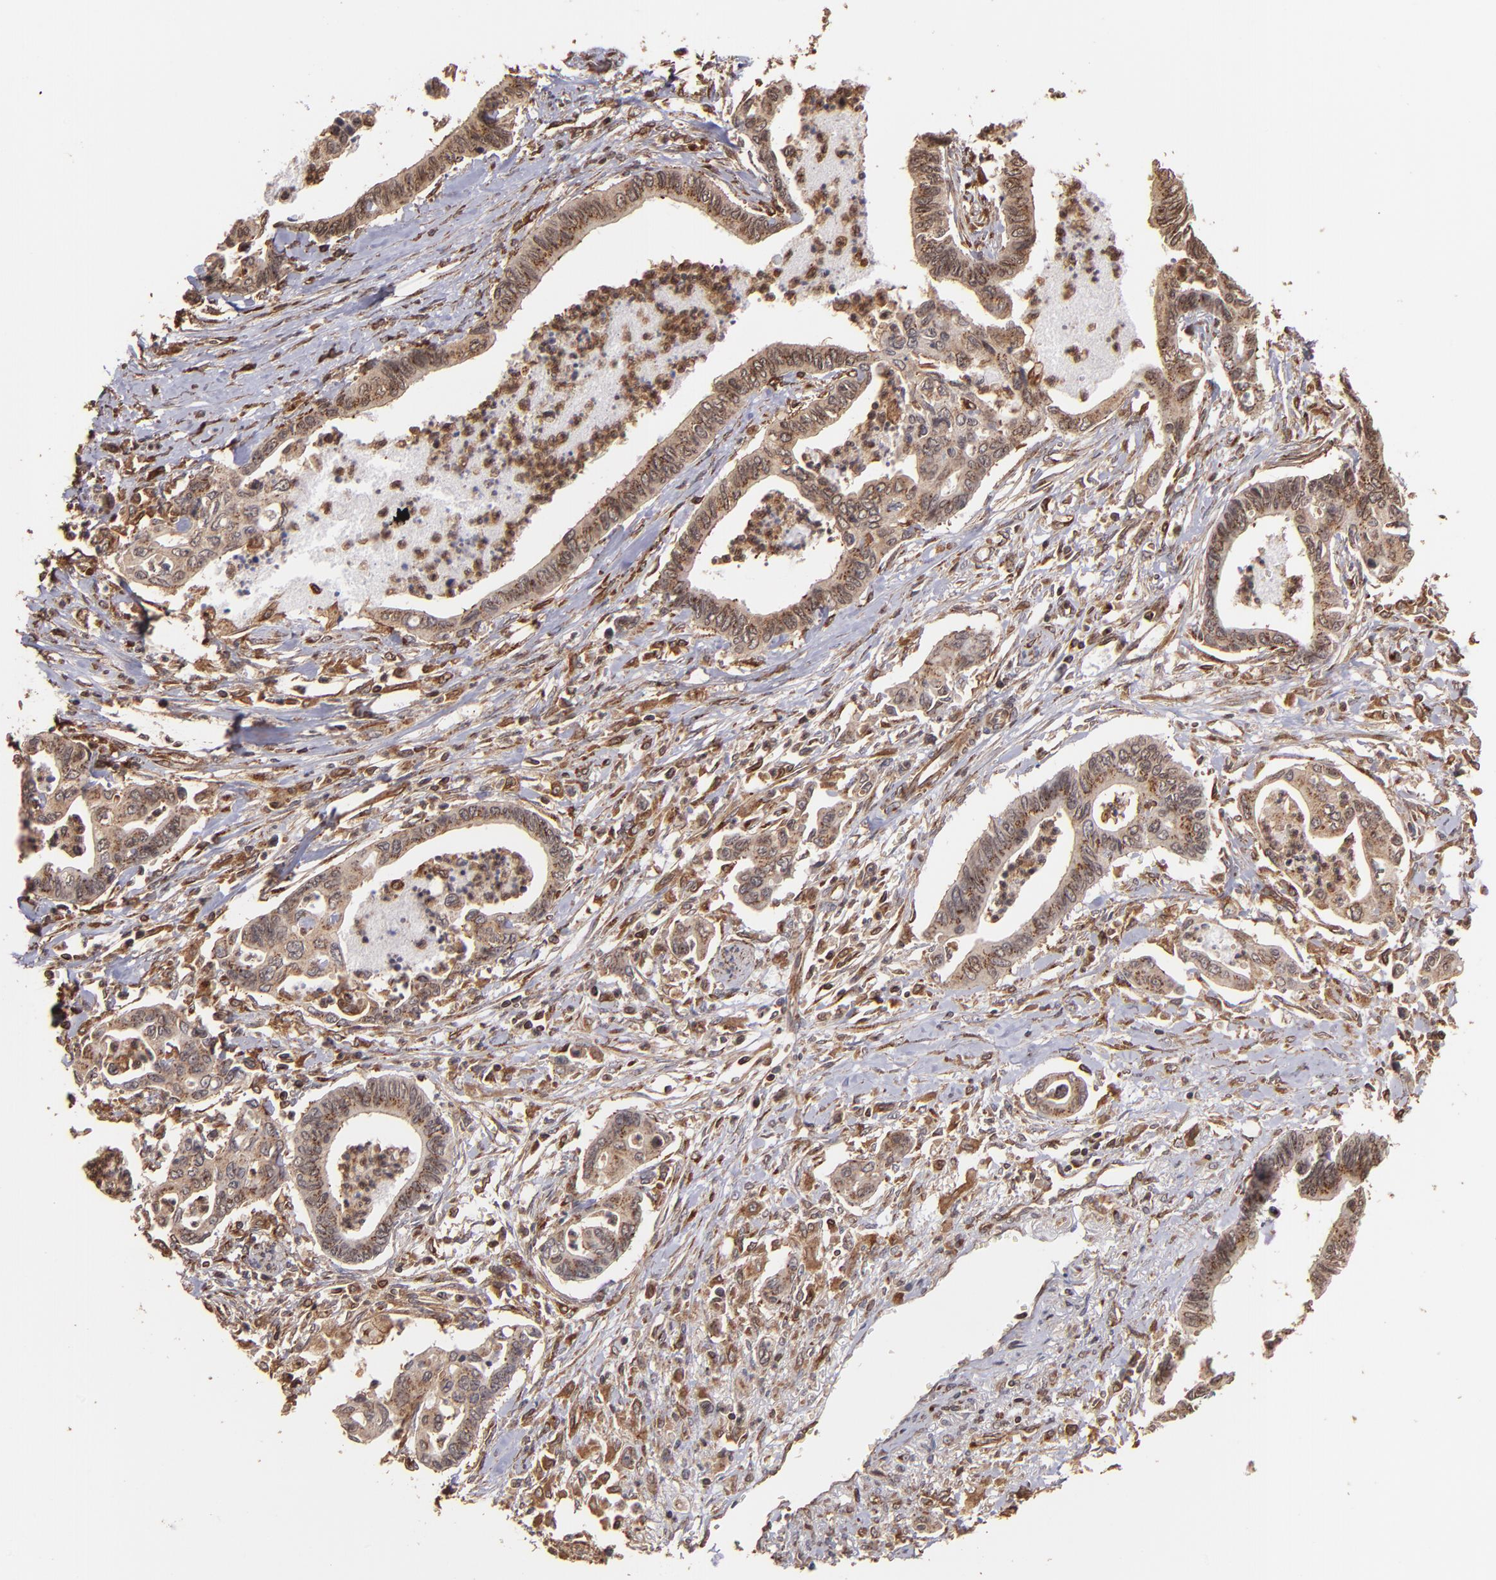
{"staining": {"intensity": "moderate", "quantity": ">75%", "location": "cytoplasmic/membranous"}, "tissue": "pancreatic cancer", "cell_type": "Tumor cells", "image_type": "cancer", "snomed": [{"axis": "morphology", "description": "Adenocarcinoma, NOS"}, {"axis": "topography", "description": "Pancreas"}], "caption": "A medium amount of moderate cytoplasmic/membranous expression is identified in approximately >75% of tumor cells in pancreatic adenocarcinoma tissue.", "gene": "TRIP11", "patient": {"sex": "female", "age": 70}}